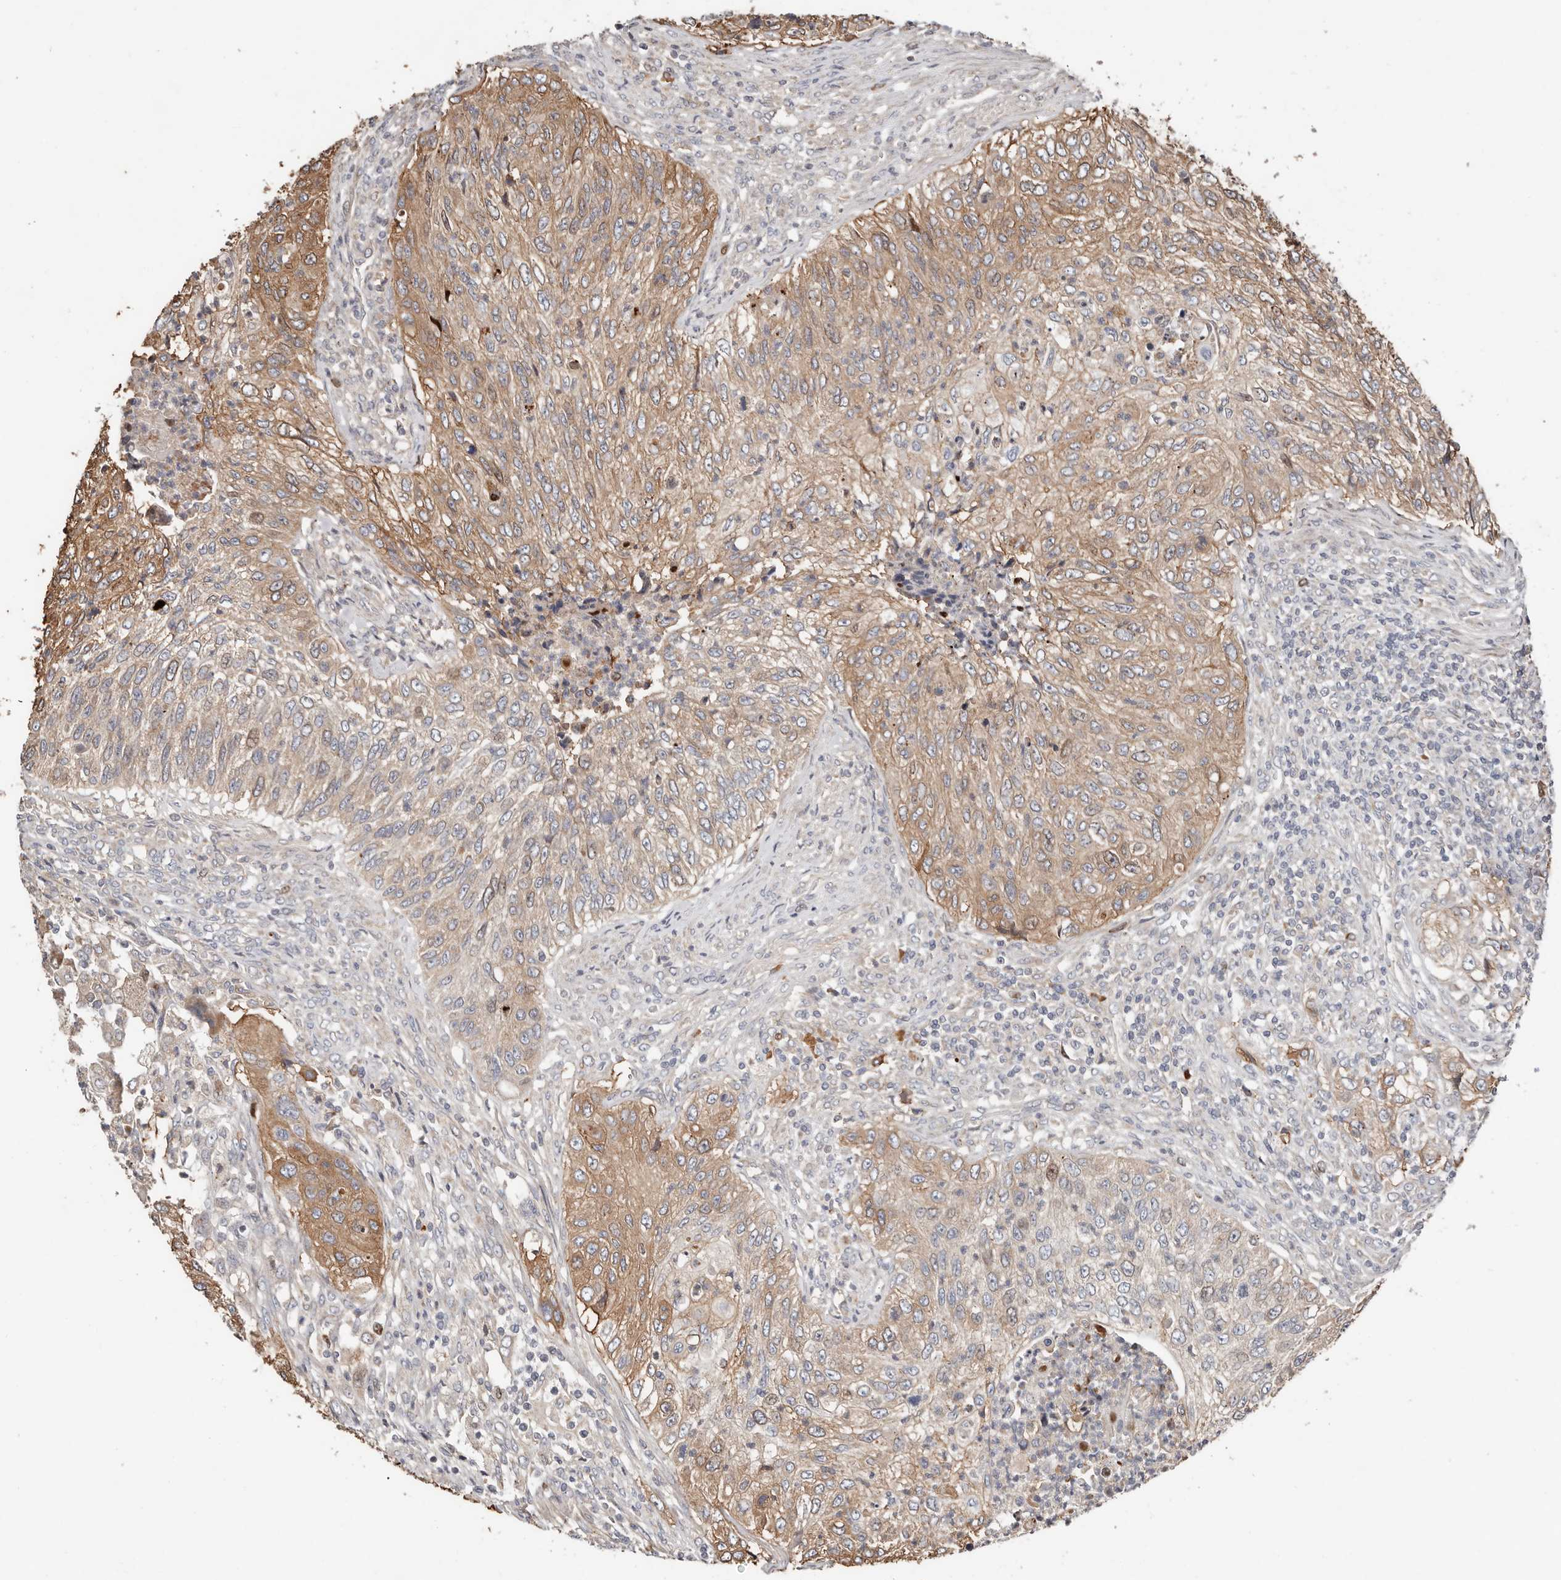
{"staining": {"intensity": "moderate", "quantity": "25%-75%", "location": "cytoplasmic/membranous"}, "tissue": "urothelial cancer", "cell_type": "Tumor cells", "image_type": "cancer", "snomed": [{"axis": "morphology", "description": "Urothelial carcinoma, High grade"}, {"axis": "topography", "description": "Urinary bladder"}], "caption": "Moderate cytoplasmic/membranous protein positivity is present in approximately 25%-75% of tumor cells in urothelial cancer.", "gene": "SMYD4", "patient": {"sex": "female", "age": 60}}